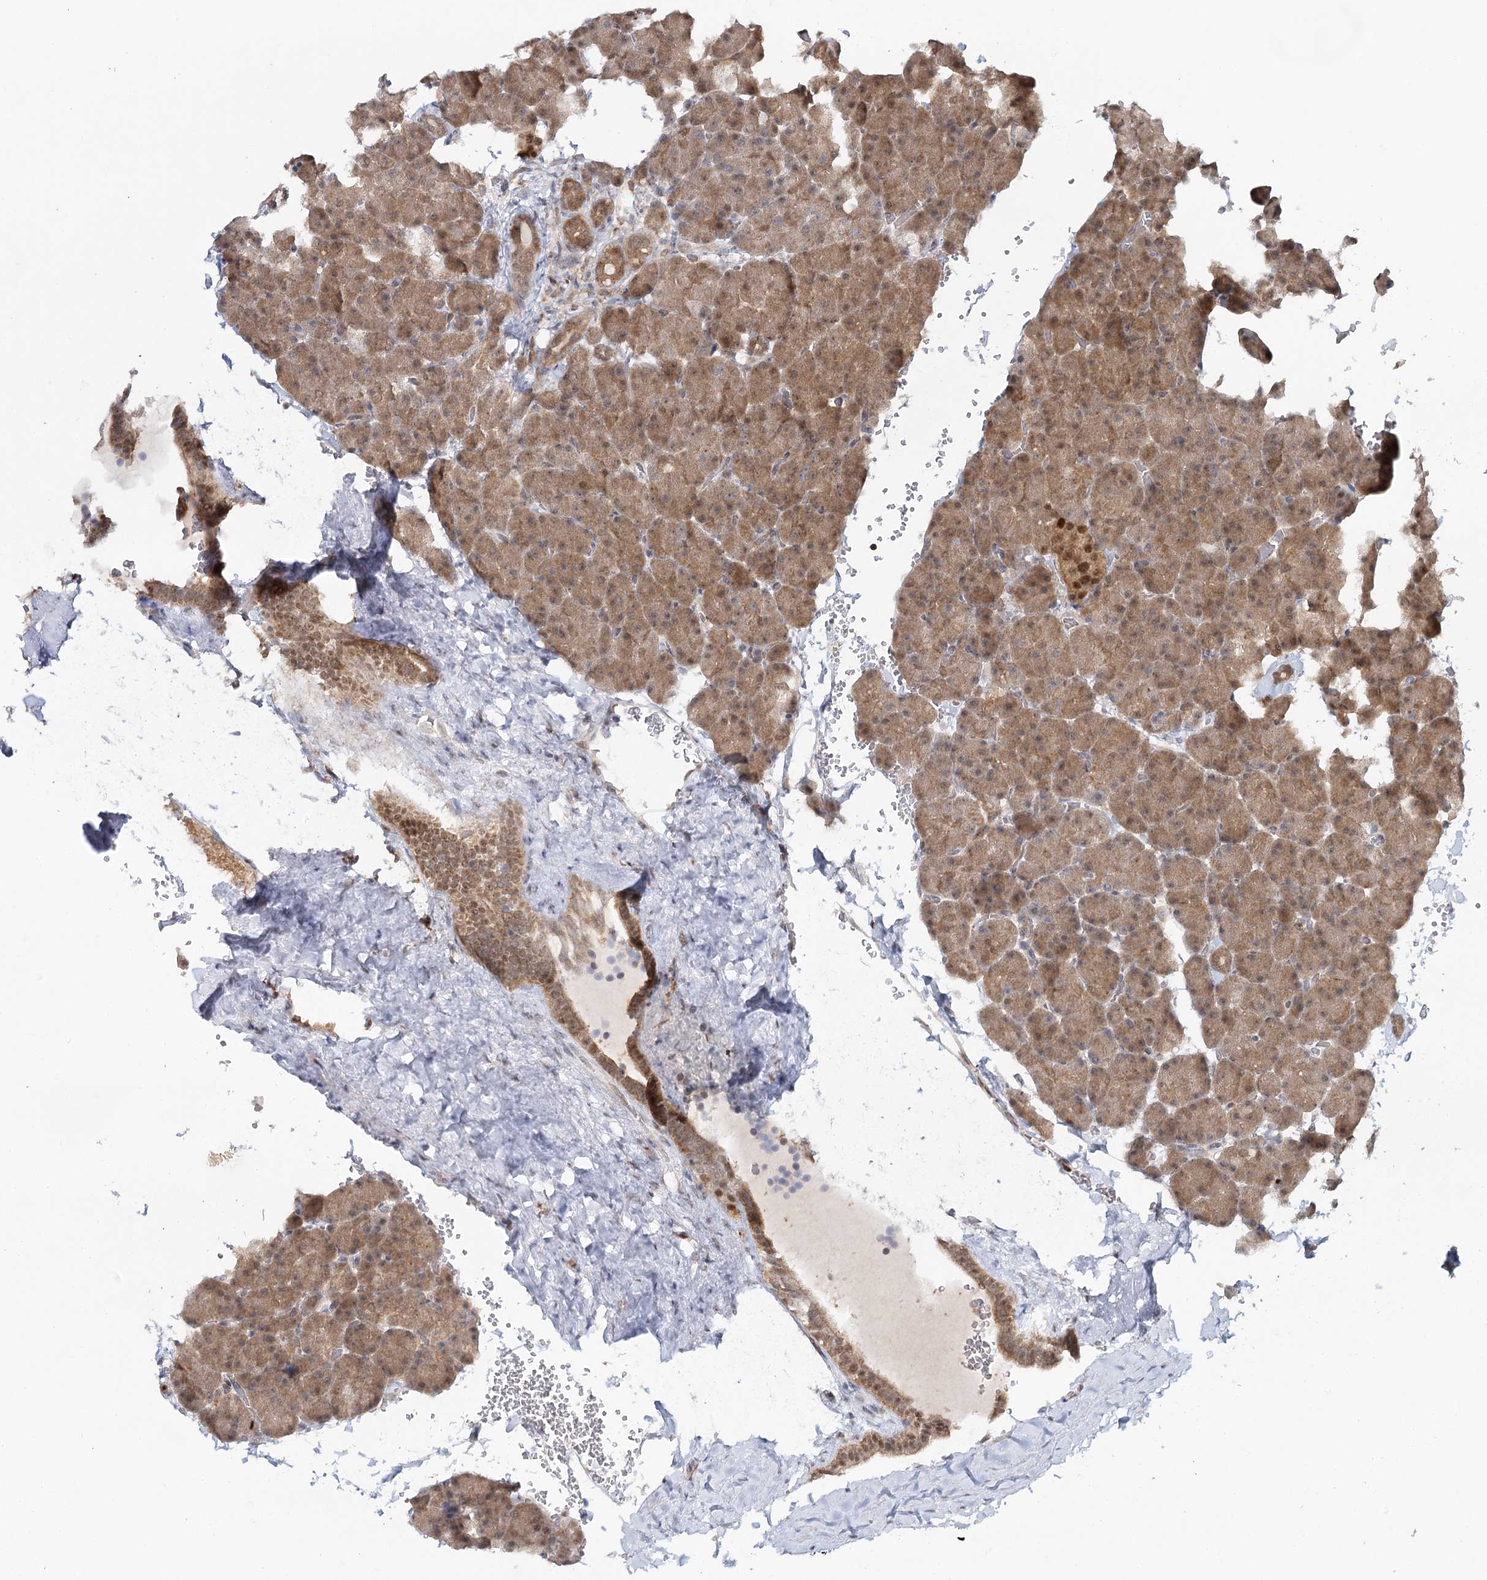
{"staining": {"intensity": "moderate", "quantity": ">75%", "location": "cytoplasmic/membranous,nuclear"}, "tissue": "pancreas", "cell_type": "Exocrine glandular cells", "image_type": "normal", "snomed": [{"axis": "morphology", "description": "Normal tissue, NOS"}, {"axis": "topography", "description": "Pancreas"}], "caption": "Immunohistochemical staining of benign human pancreas reveals medium levels of moderate cytoplasmic/membranous,nuclear staining in about >75% of exocrine glandular cells.", "gene": "FAM120B", "patient": {"sex": "female", "age": 35}}